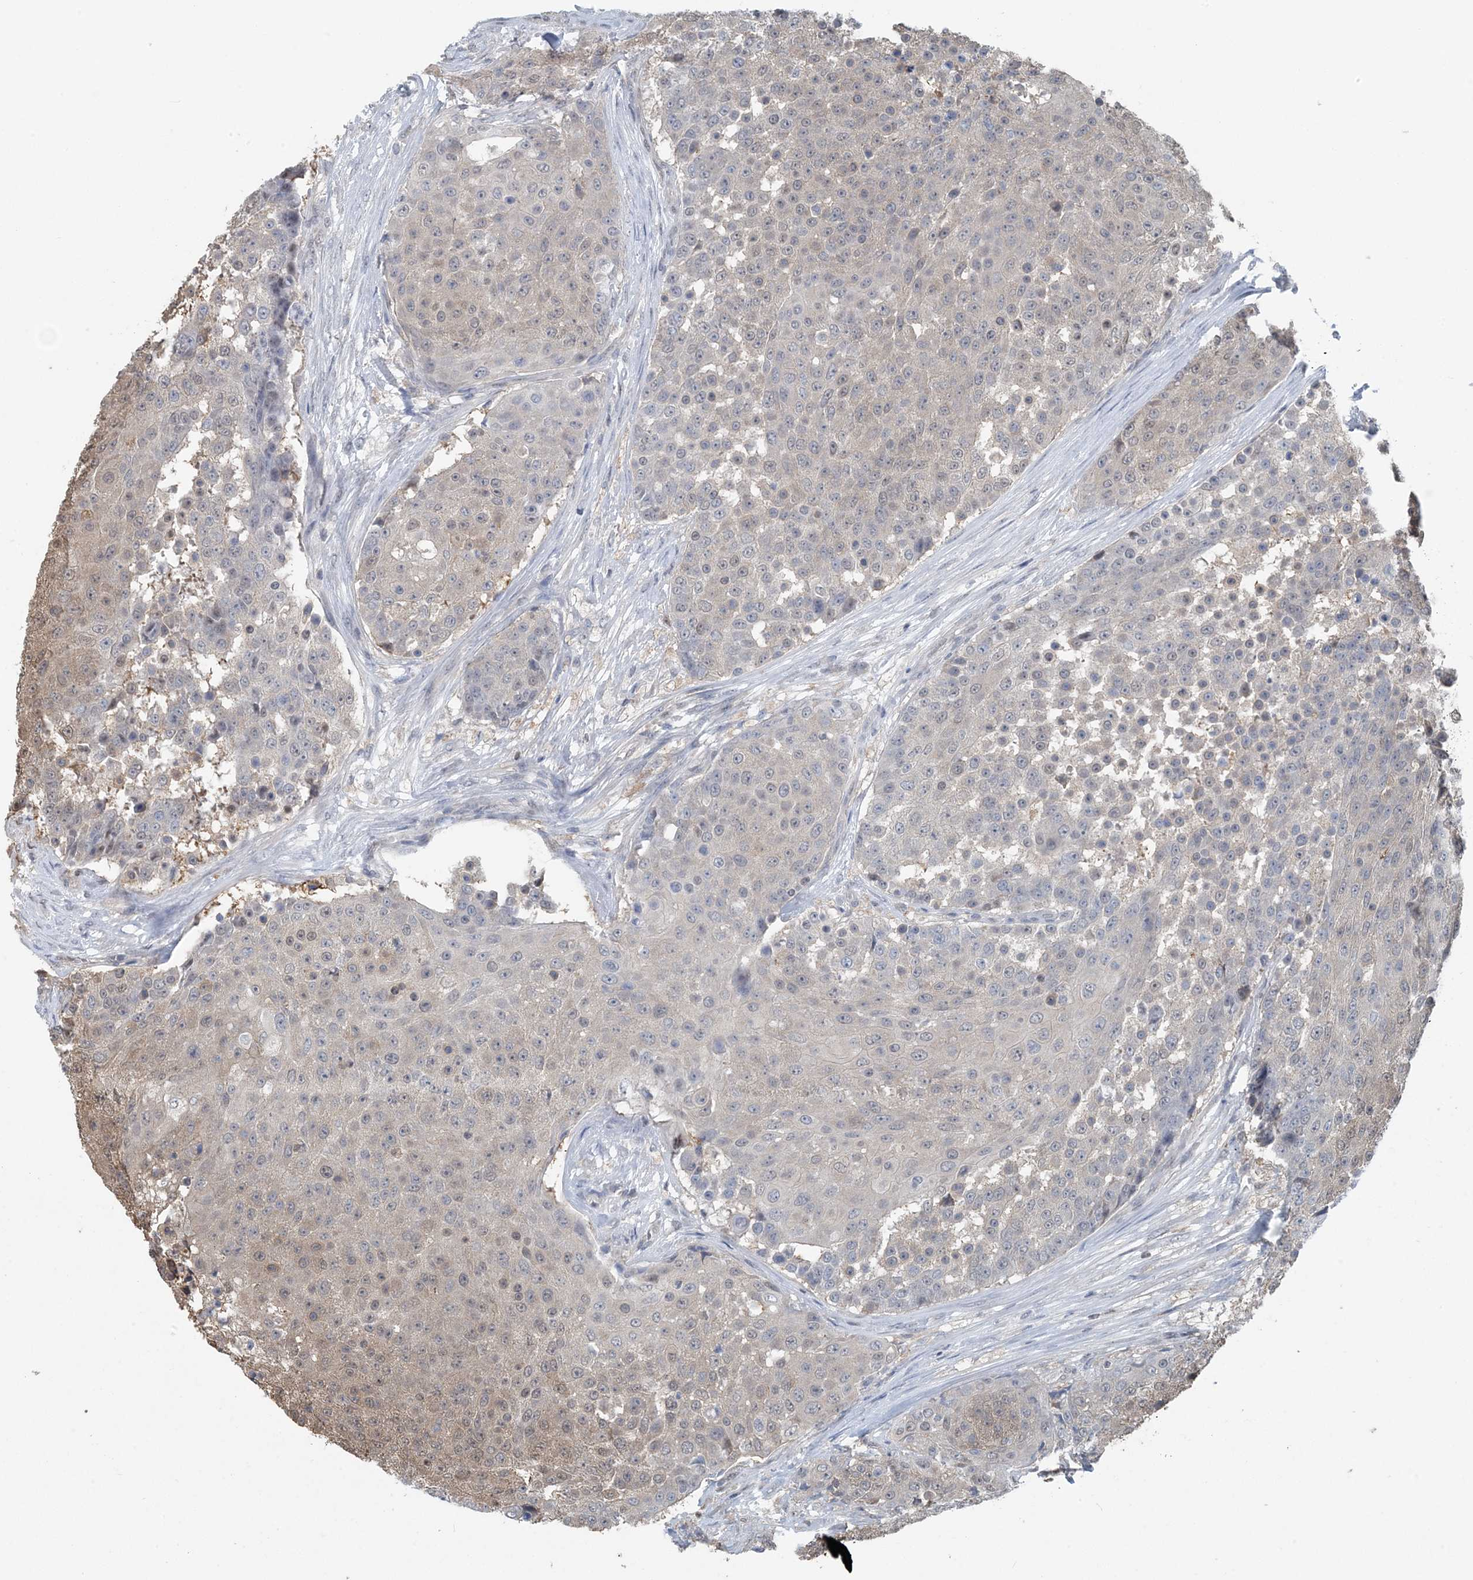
{"staining": {"intensity": "negative", "quantity": "none", "location": "none"}, "tissue": "urothelial cancer", "cell_type": "Tumor cells", "image_type": "cancer", "snomed": [{"axis": "morphology", "description": "Urothelial carcinoma, High grade"}, {"axis": "topography", "description": "Urinary bladder"}], "caption": "DAB (3,3'-diaminobenzidine) immunohistochemical staining of human urothelial cancer exhibits no significant positivity in tumor cells.", "gene": "HIKESHI", "patient": {"sex": "female", "age": 63}}